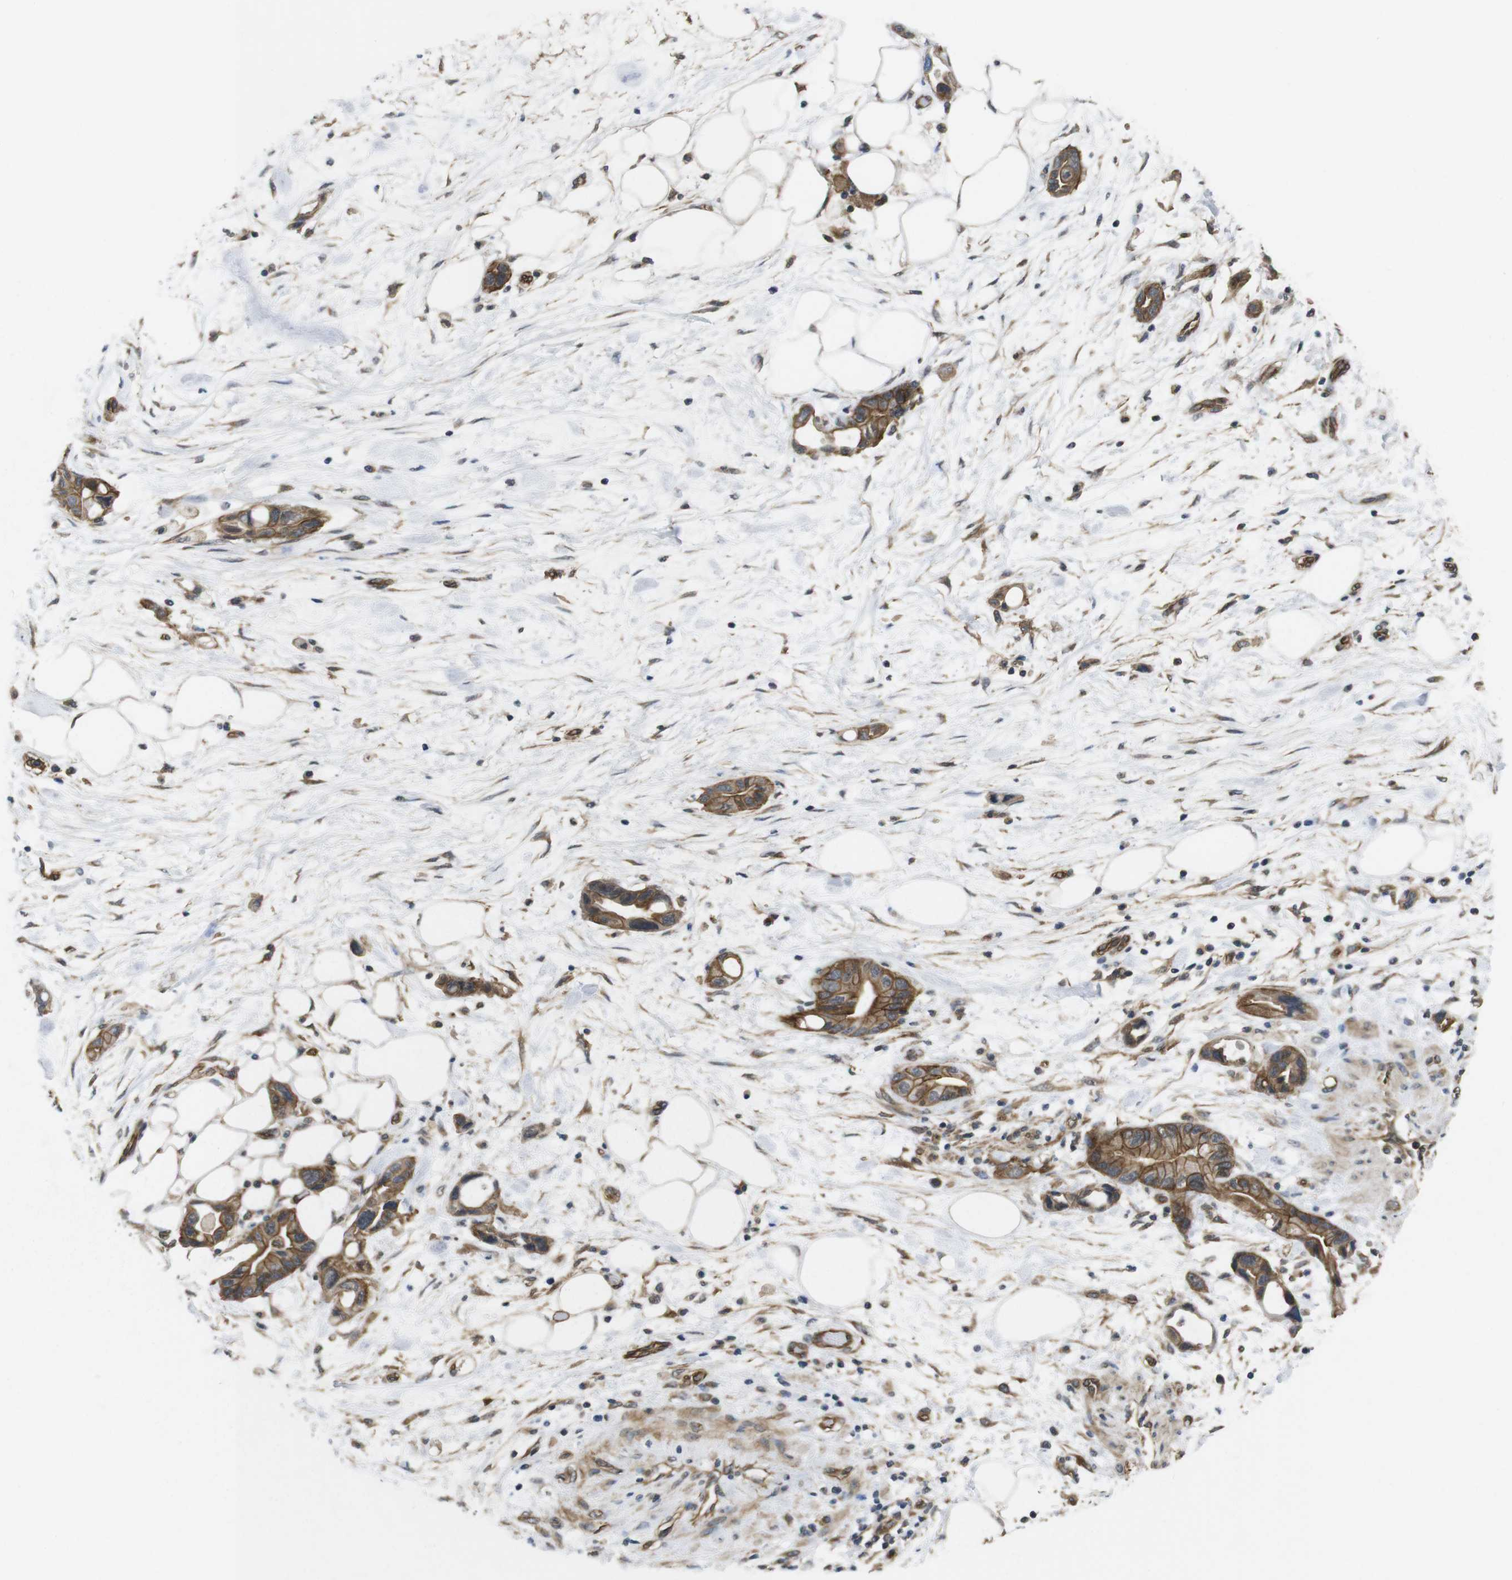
{"staining": {"intensity": "moderate", "quantity": ">75%", "location": "cytoplasmic/membranous"}, "tissue": "pancreatic cancer", "cell_type": "Tumor cells", "image_type": "cancer", "snomed": [{"axis": "morphology", "description": "Adenocarcinoma, NOS"}, {"axis": "topography", "description": "Pancreas"}], "caption": "IHC (DAB (3,3'-diaminobenzidine)) staining of adenocarcinoma (pancreatic) reveals moderate cytoplasmic/membranous protein positivity in about >75% of tumor cells.", "gene": "ZDHHC5", "patient": {"sex": "female", "age": 57}}